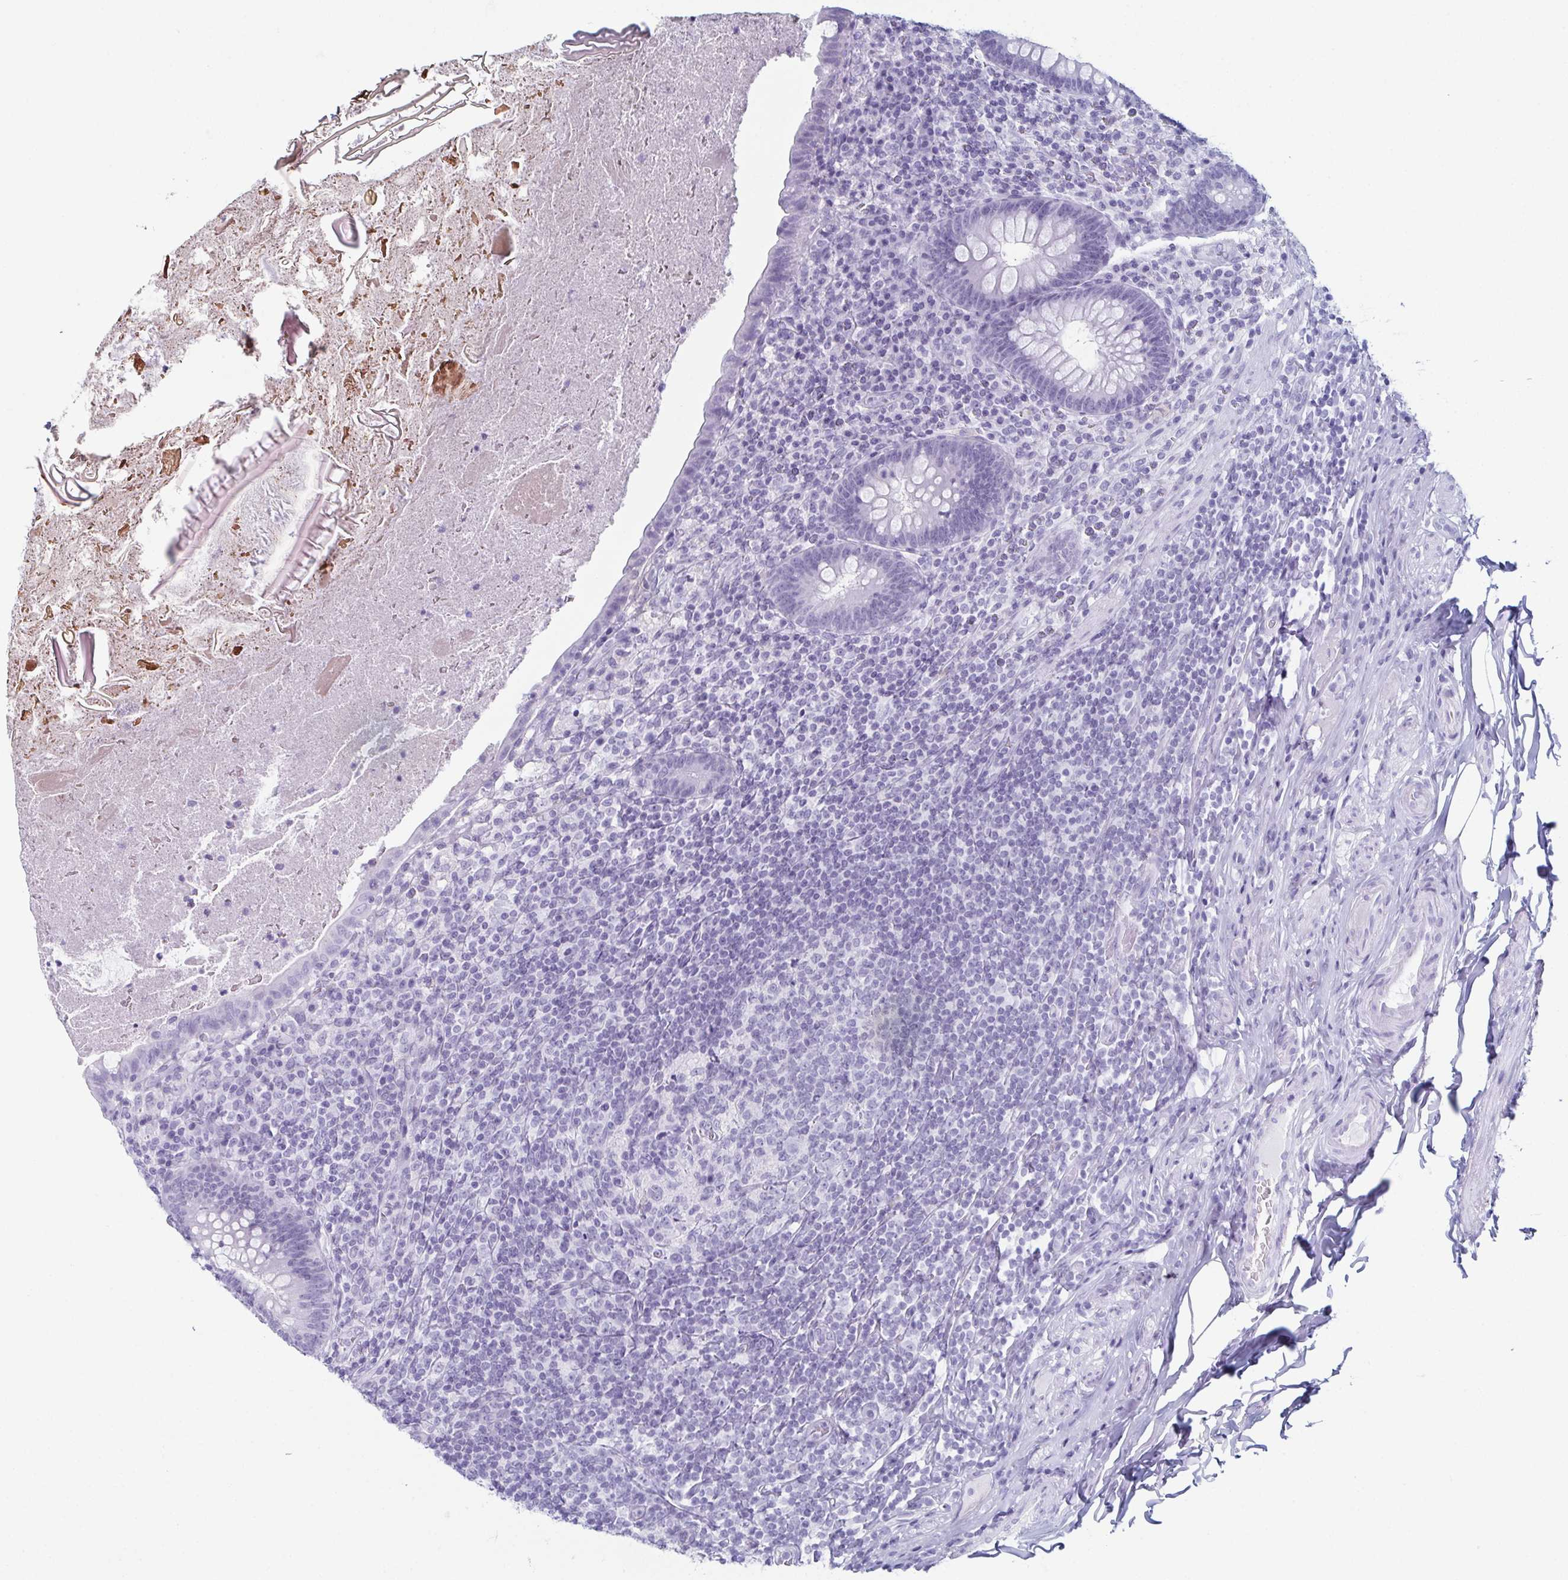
{"staining": {"intensity": "negative", "quantity": "none", "location": "none"}, "tissue": "appendix", "cell_type": "Glandular cells", "image_type": "normal", "snomed": [{"axis": "morphology", "description": "Normal tissue, NOS"}, {"axis": "topography", "description": "Appendix"}], "caption": "Immunohistochemistry photomicrograph of normal appendix stained for a protein (brown), which demonstrates no staining in glandular cells. (DAB IHC visualized using brightfield microscopy, high magnification).", "gene": "ENKUR", "patient": {"sex": "male", "age": 47}}